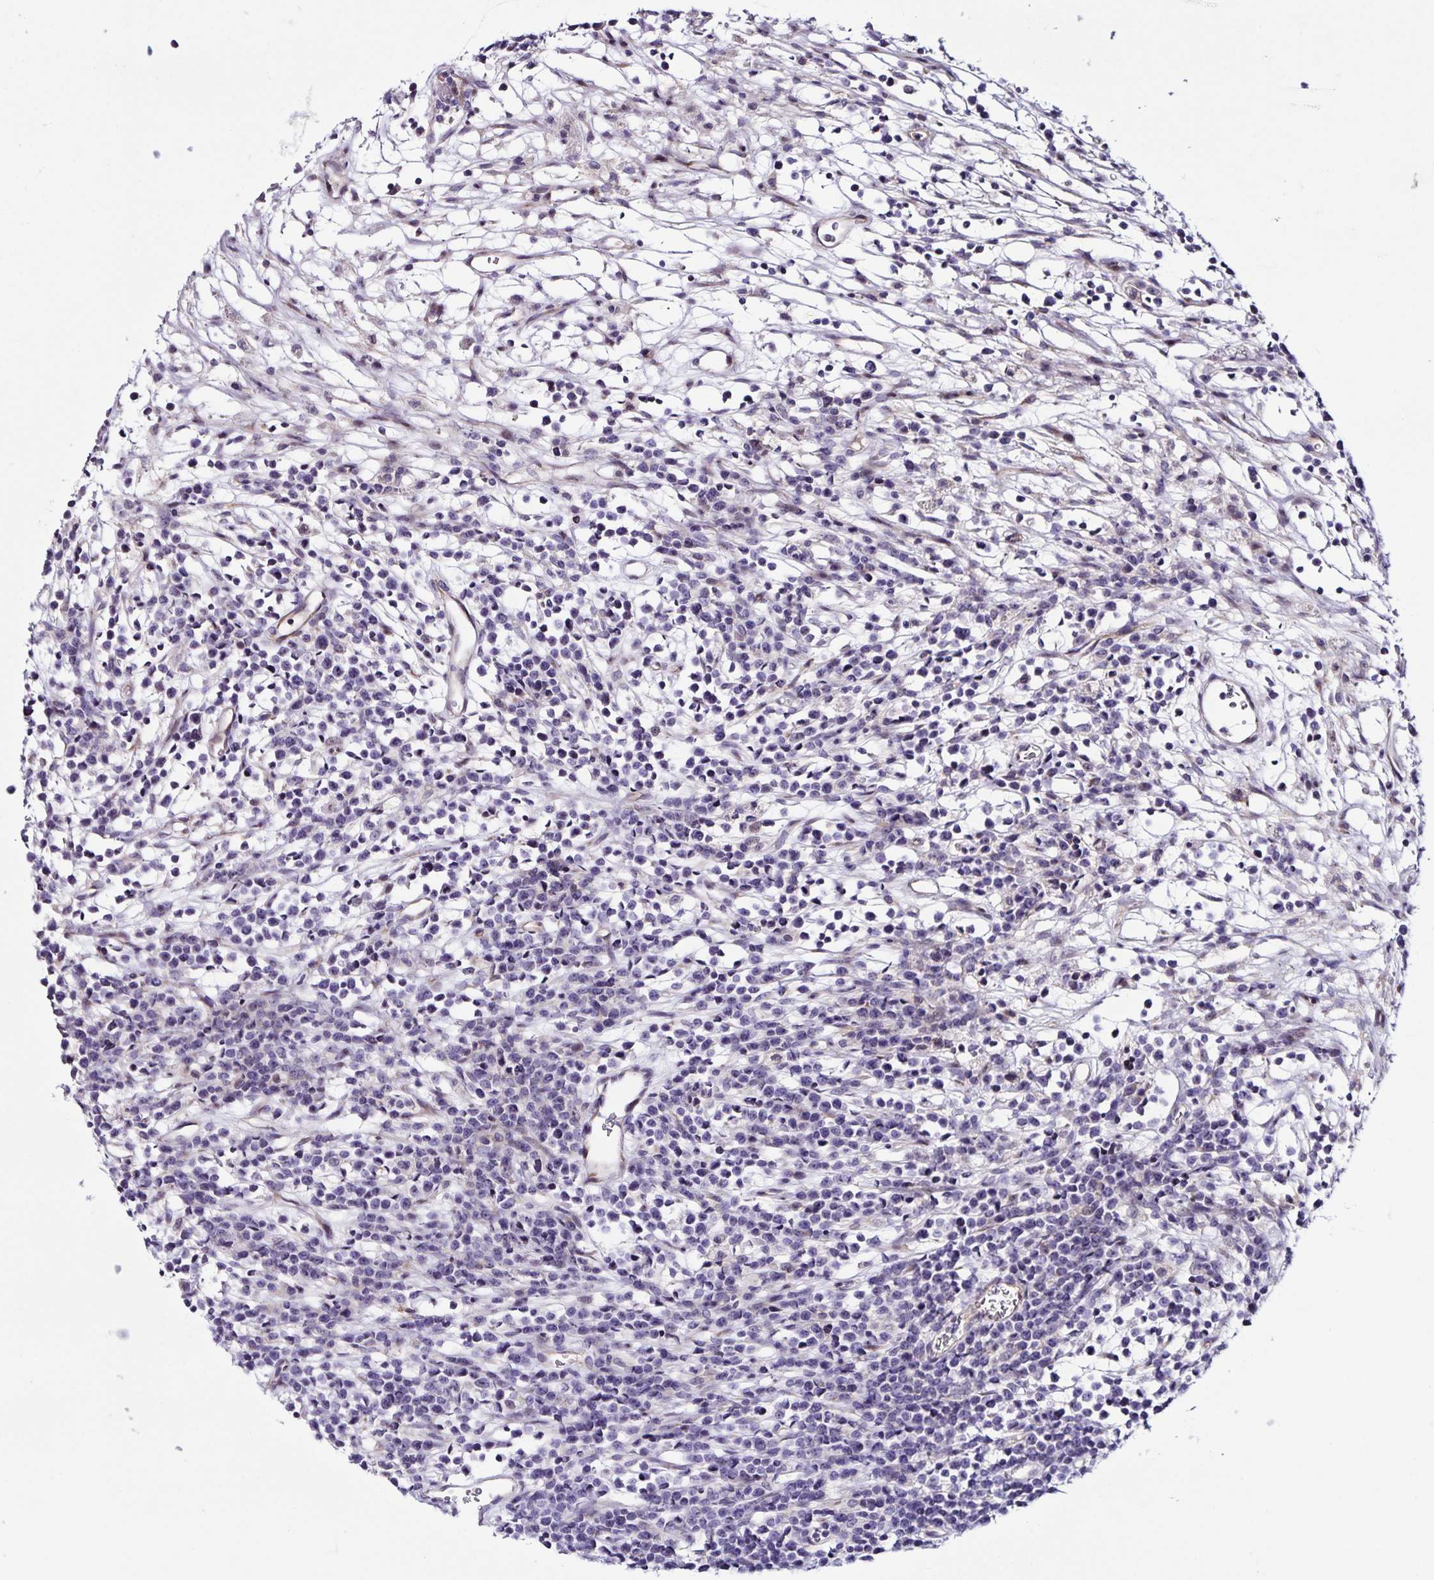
{"staining": {"intensity": "negative", "quantity": "none", "location": "none"}, "tissue": "lymphoma", "cell_type": "Tumor cells", "image_type": "cancer", "snomed": [{"axis": "morphology", "description": "Malignant lymphoma, non-Hodgkin's type, High grade"}, {"axis": "topography", "description": "Ovary"}], "caption": "Malignant lymphoma, non-Hodgkin's type (high-grade) was stained to show a protein in brown. There is no significant positivity in tumor cells.", "gene": "RNFT2", "patient": {"sex": "female", "age": 56}}